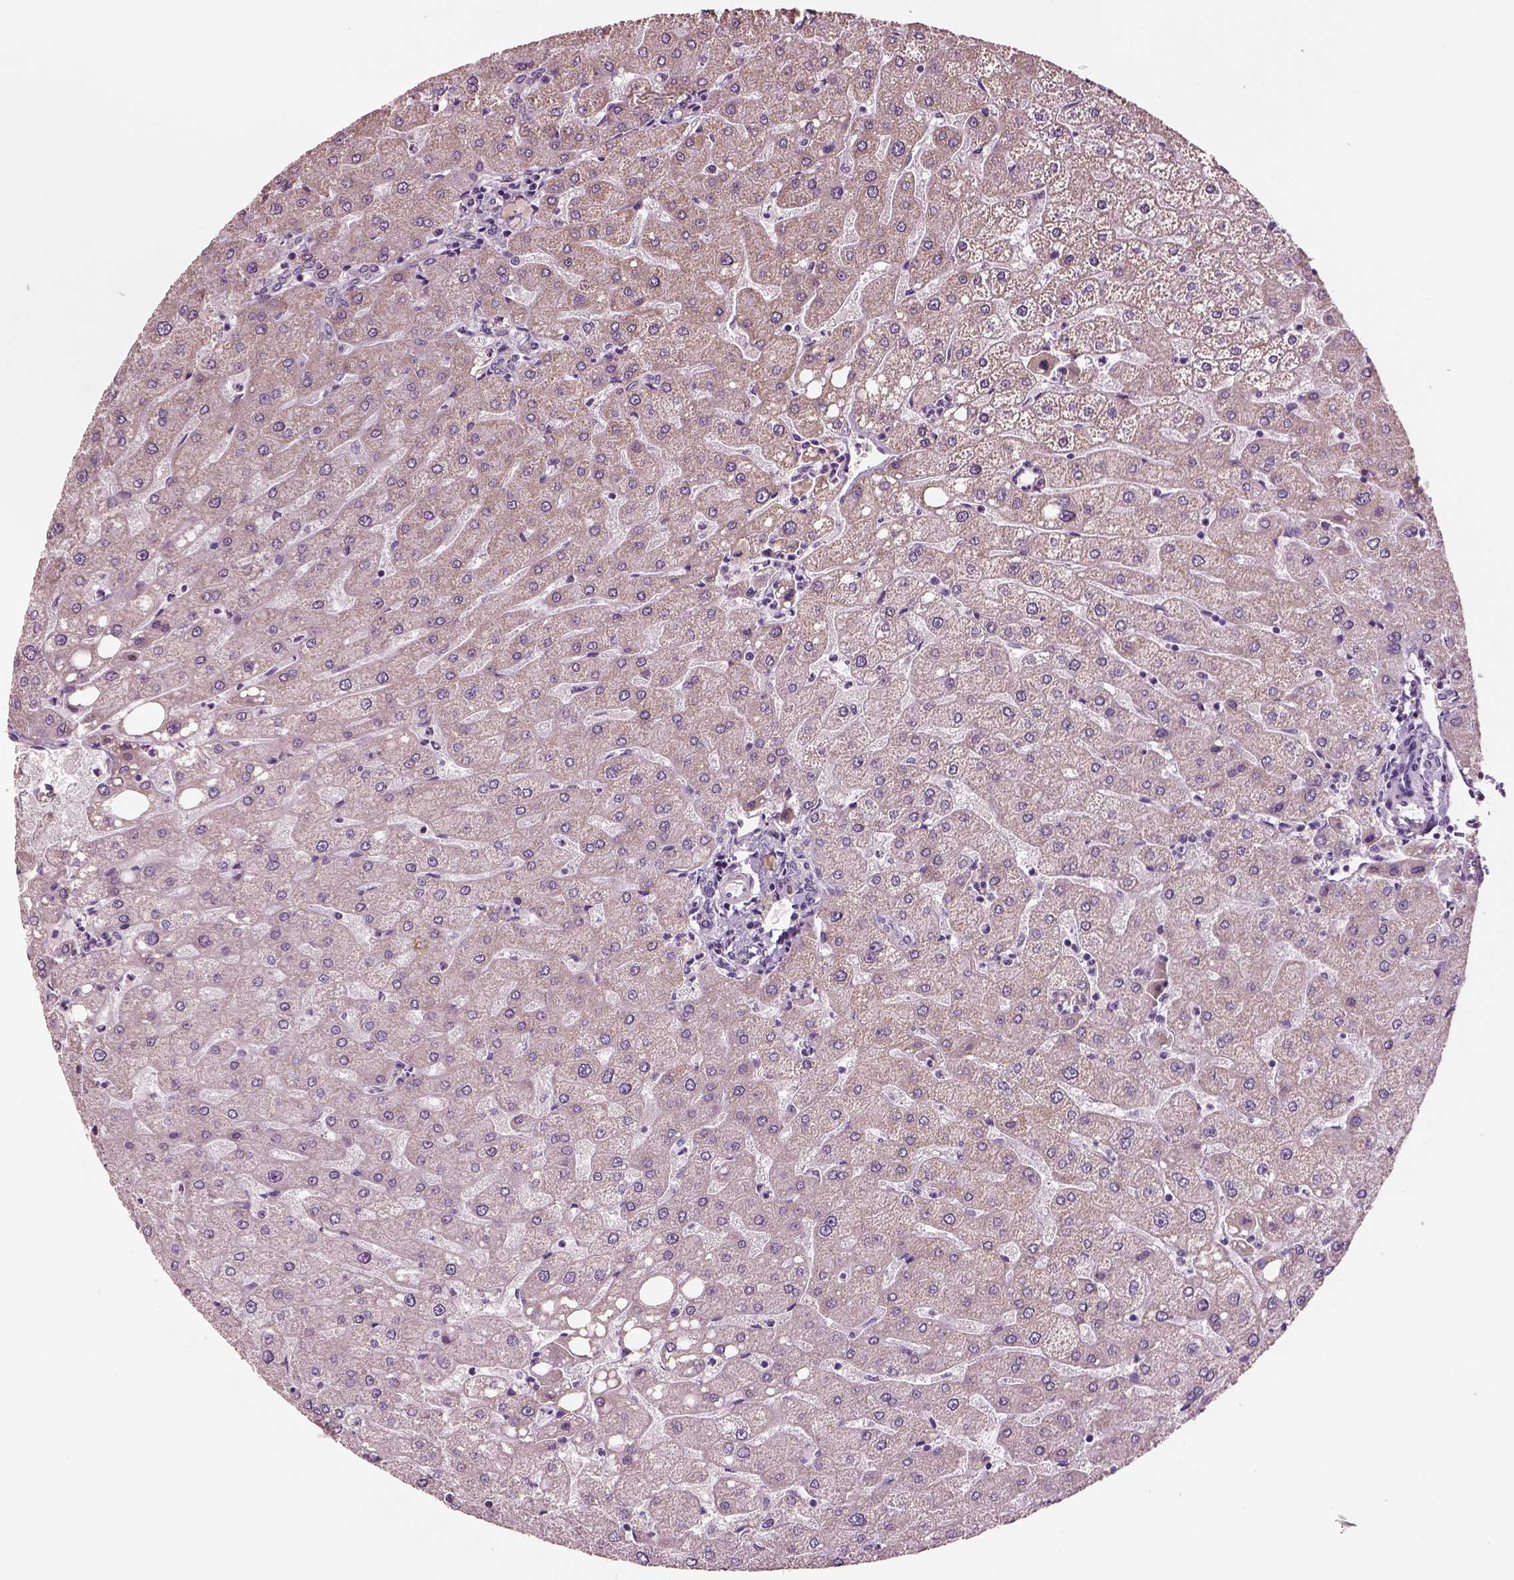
{"staining": {"intensity": "negative", "quantity": "none", "location": "none"}, "tissue": "liver", "cell_type": "Cholangiocytes", "image_type": "normal", "snomed": [{"axis": "morphology", "description": "Normal tissue, NOS"}, {"axis": "topography", "description": "Liver"}], "caption": "The immunohistochemistry (IHC) micrograph has no significant positivity in cholangiocytes of liver. The staining is performed using DAB (3,3'-diaminobenzidine) brown chromogen with nuclei counter-stained in using hematoxylin.", "gene": "ELSPBP1", "patient": {"sex": "male", "age": 67}}